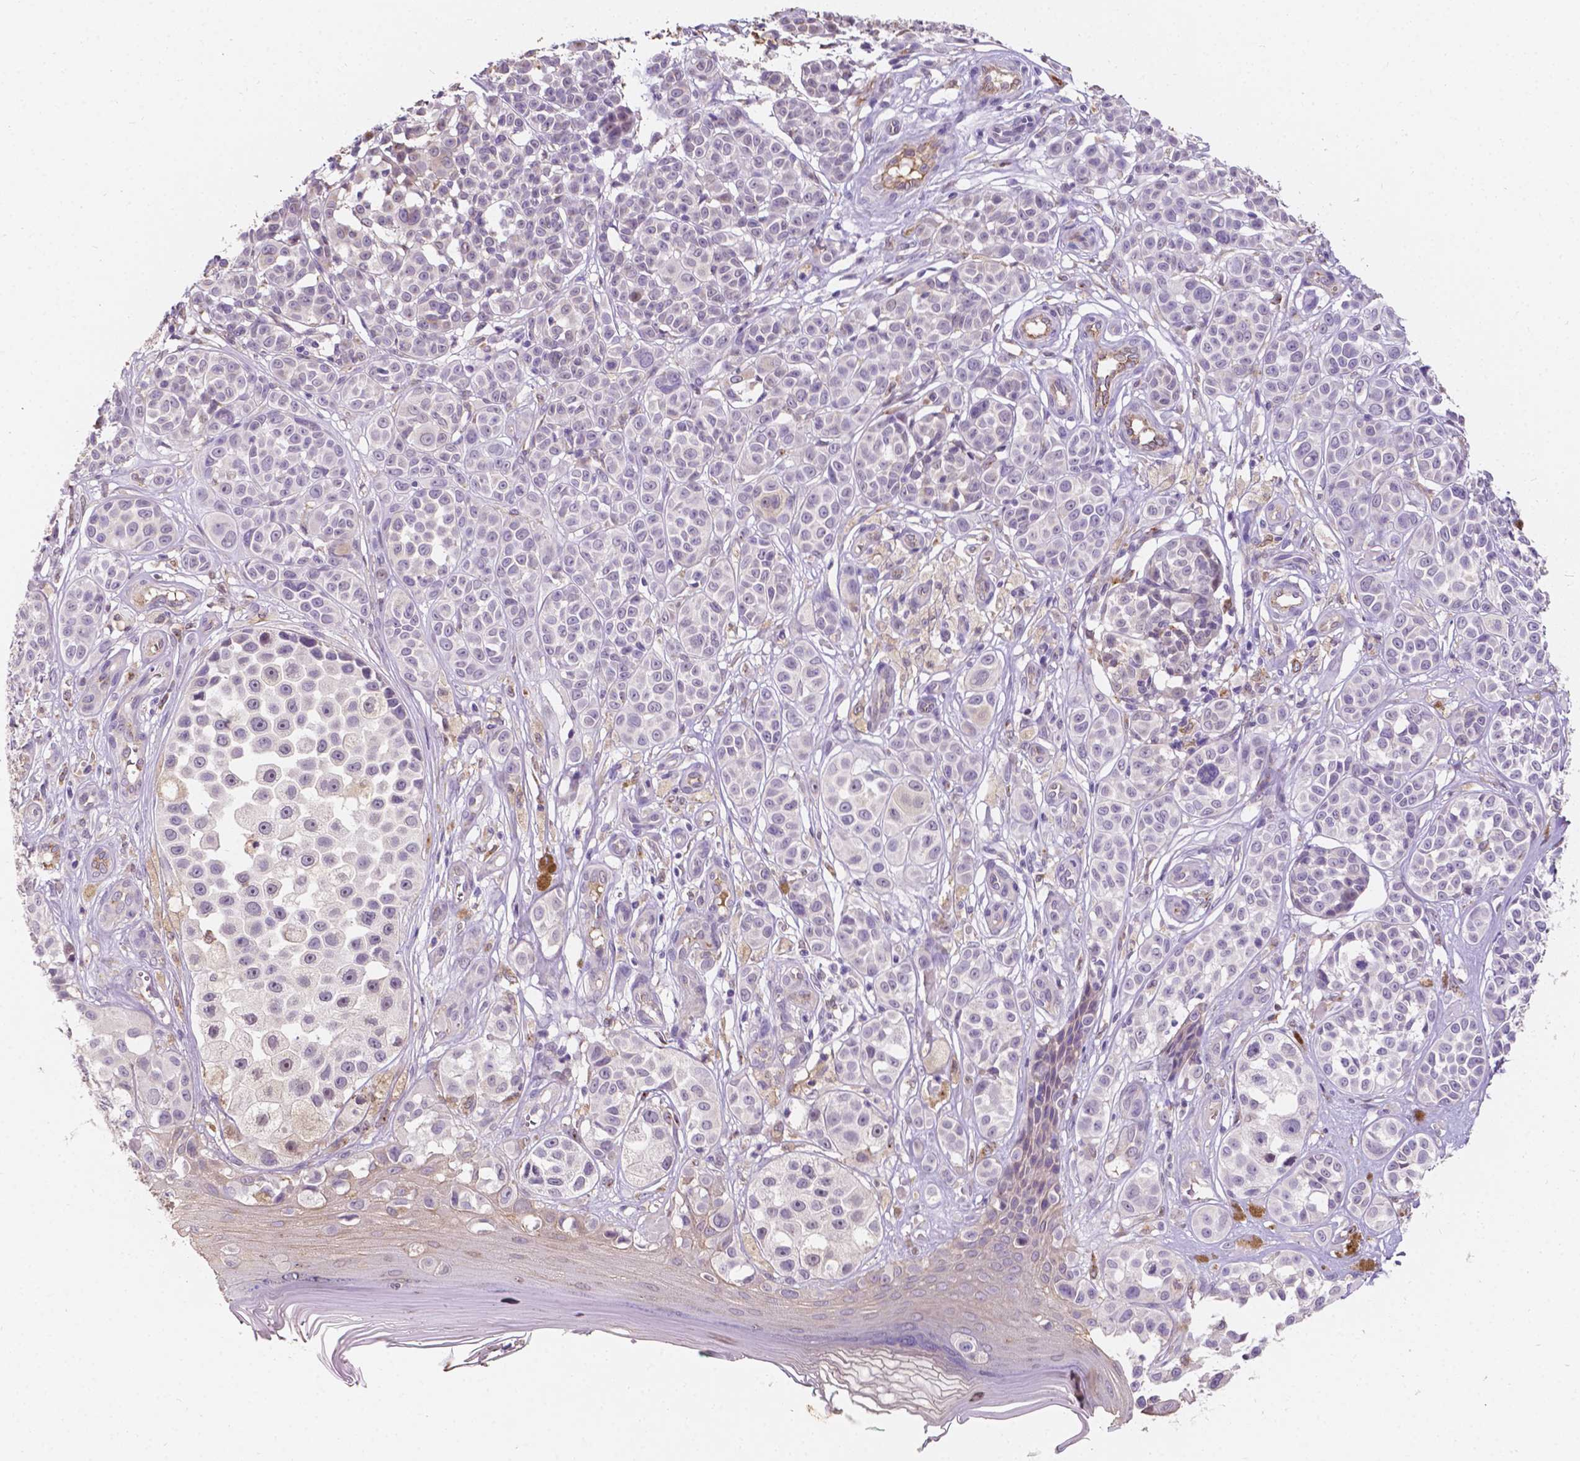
{"staining": {"intensity": "negative", "quantity": "none", "location": "none"}, "tissue": "melanoma", "cell_type": "Tumor cells", "image_type": "cancer", "snomed": [{"axis": "morphology", "description": "Malignant melanoma, NOS"}, {"axis": "topography", "description": "Skin"}], "caption": "High power microscopy image of an immunohistochemistry (IHC) photomicrograph of malignant melanoma, revealing no significant staining in tumor cells.", "gene": "SLC22A4", "patient": {"sex": "female", "age": 90}}